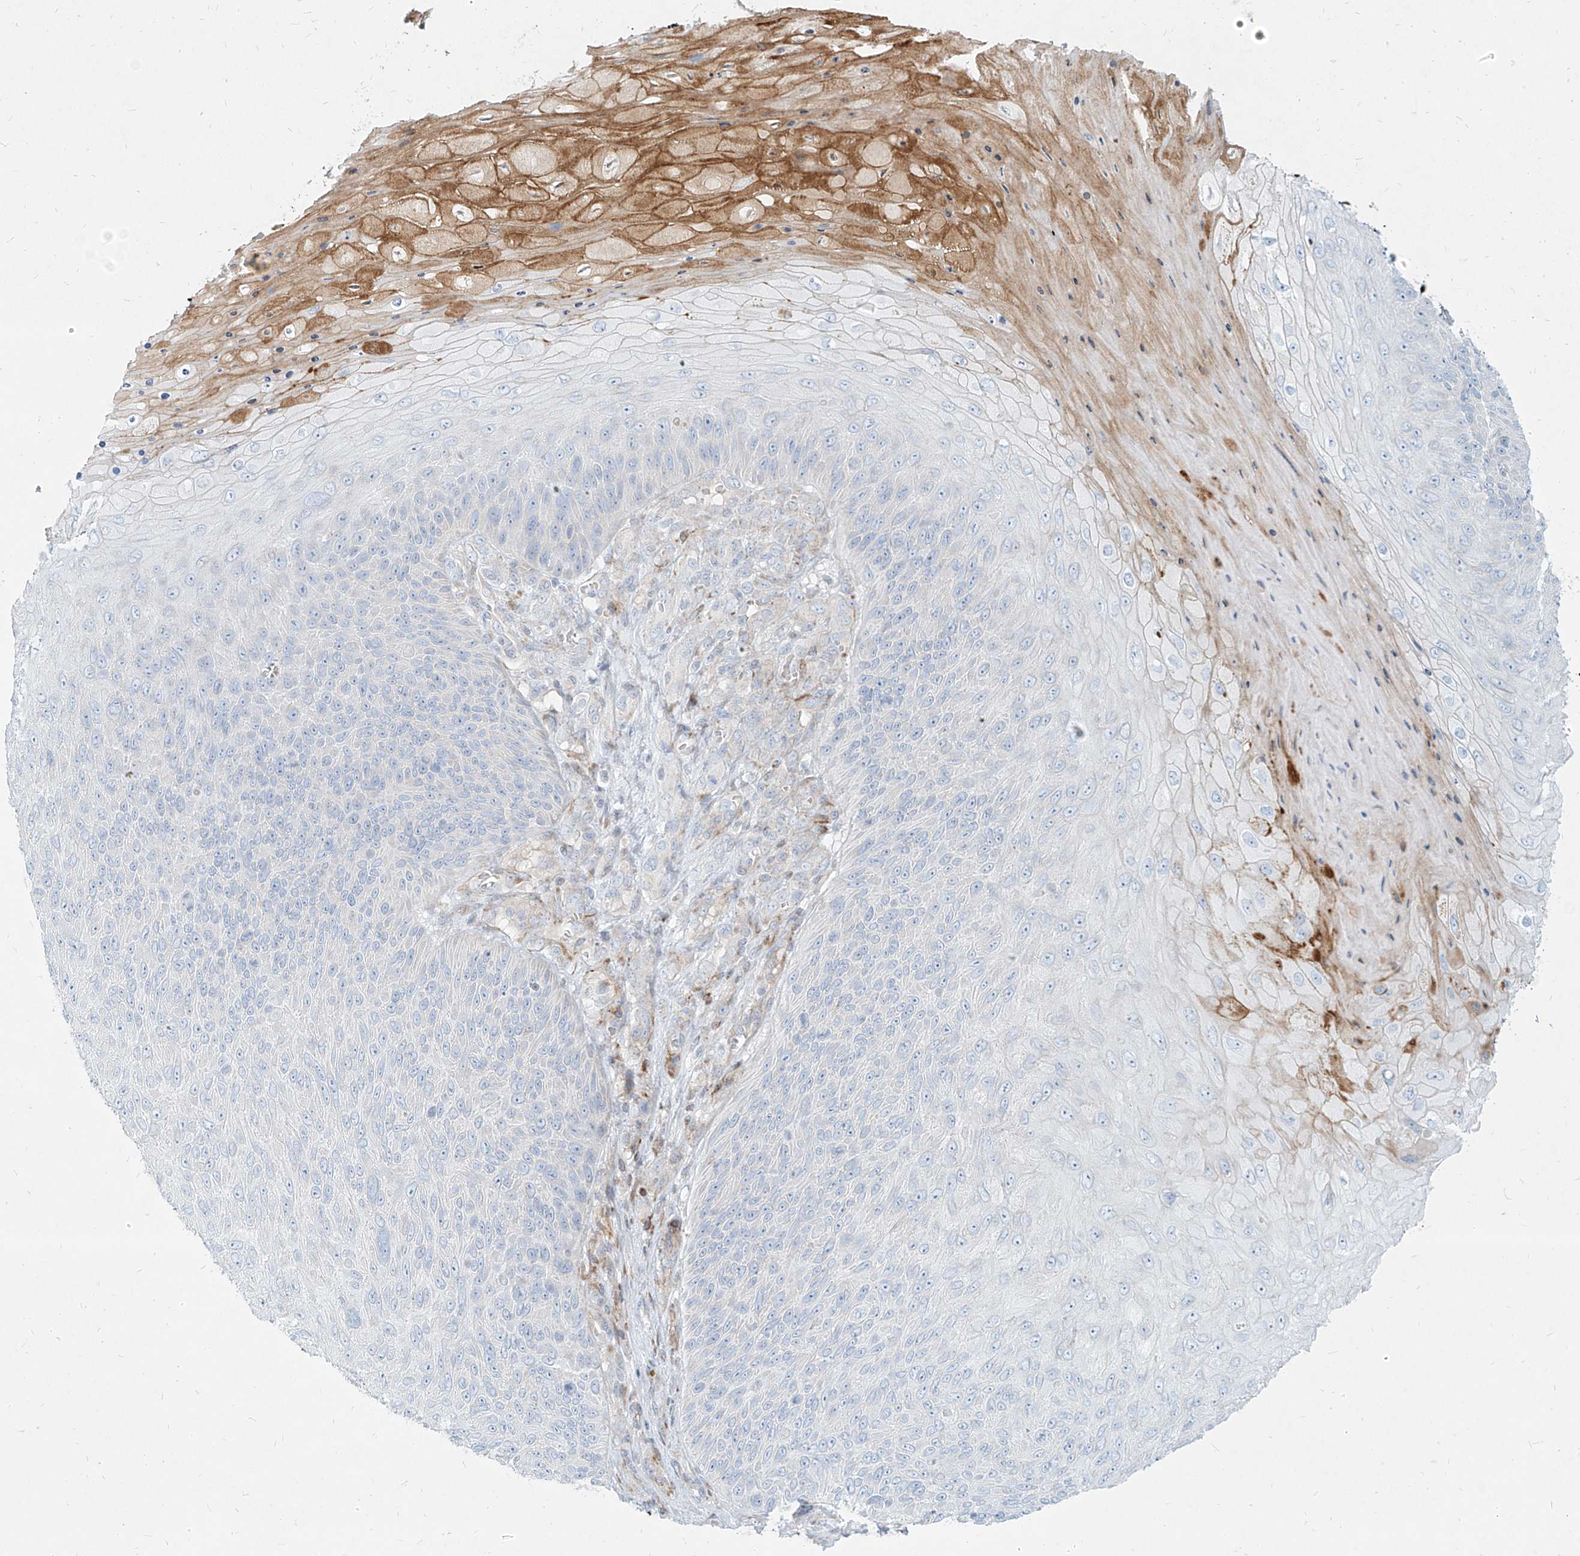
{"staining": {"intensity": "negative", "quantity": "none", "location": "none"}, "tissue": "skin cancer", "cell_type": "Tumor cells", "image_type": "cancer", "snomed": [{"axis": "morphology", "description": "Squamous cell carcinoma, NOS"}, {"axis": "topography", "description": "Skin"}], "caption": "IHC micrograph of neoplastic tissue: human skin cancer (squamous cell carcinoma) stained with DAB reveals no significant protein positivity in tumor cells.", "gene": "MTX2", "patient": {"sex": "female", "age": 88}}